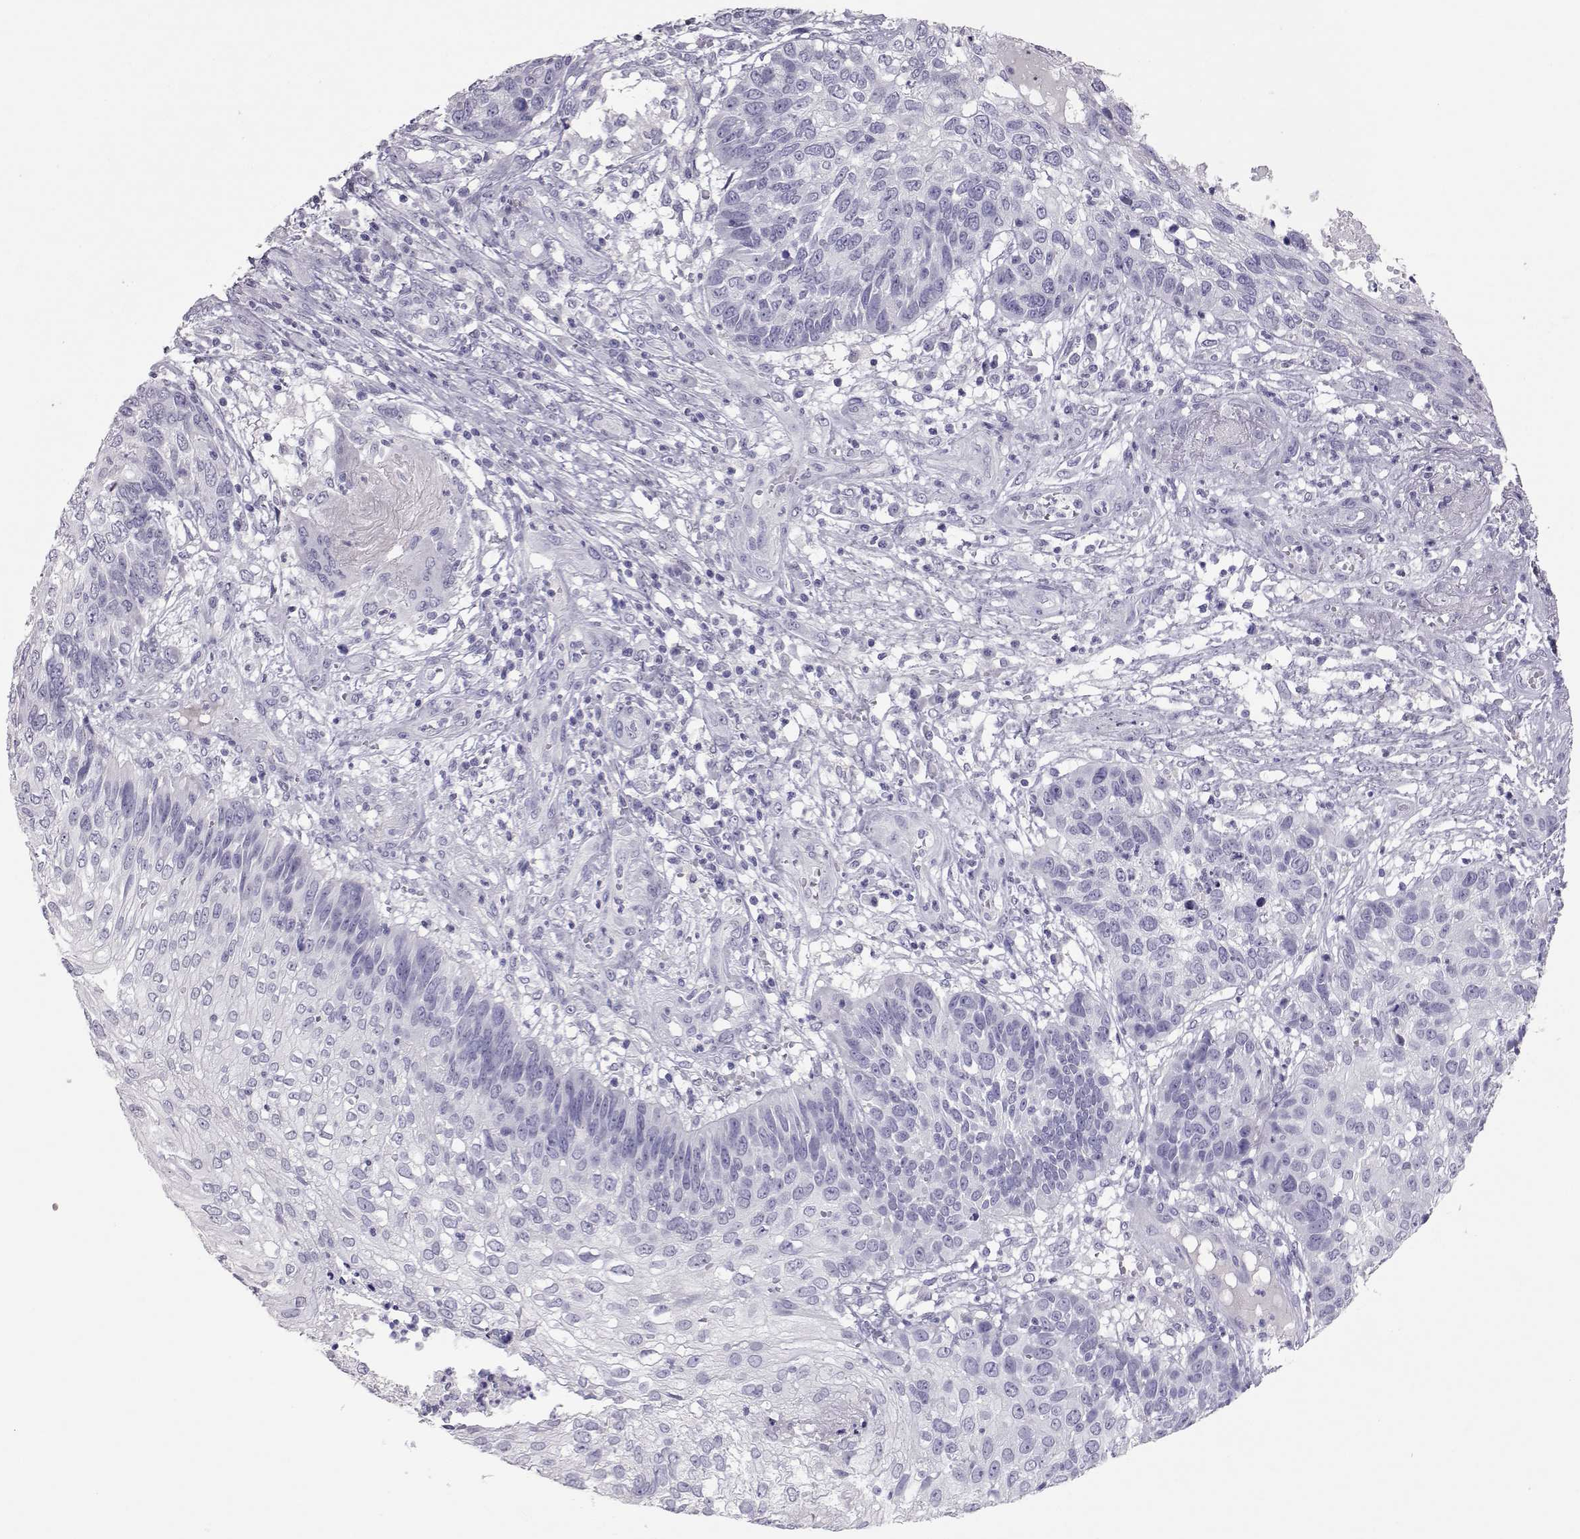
{"staining": {"intensity": "negative", "quantity": "none", "location": "none"}, "tissue": "skin cancer", "cell_type": "Tumor cells", "image_type": "cancer", "snomed": [{"axis": "morphology", "description": "Squamous cell carcinoma, NOS"}, {"axis": "topography", "description": "Skin"}], "caption": "Immunohistochemistry (IHC) image of human skin squamous cell carcinoma stained for a protein (brown), which reveals no positivity in tumor cells.", "gene": "PMCH", "patient": {"sex": "male", "age": 92}}